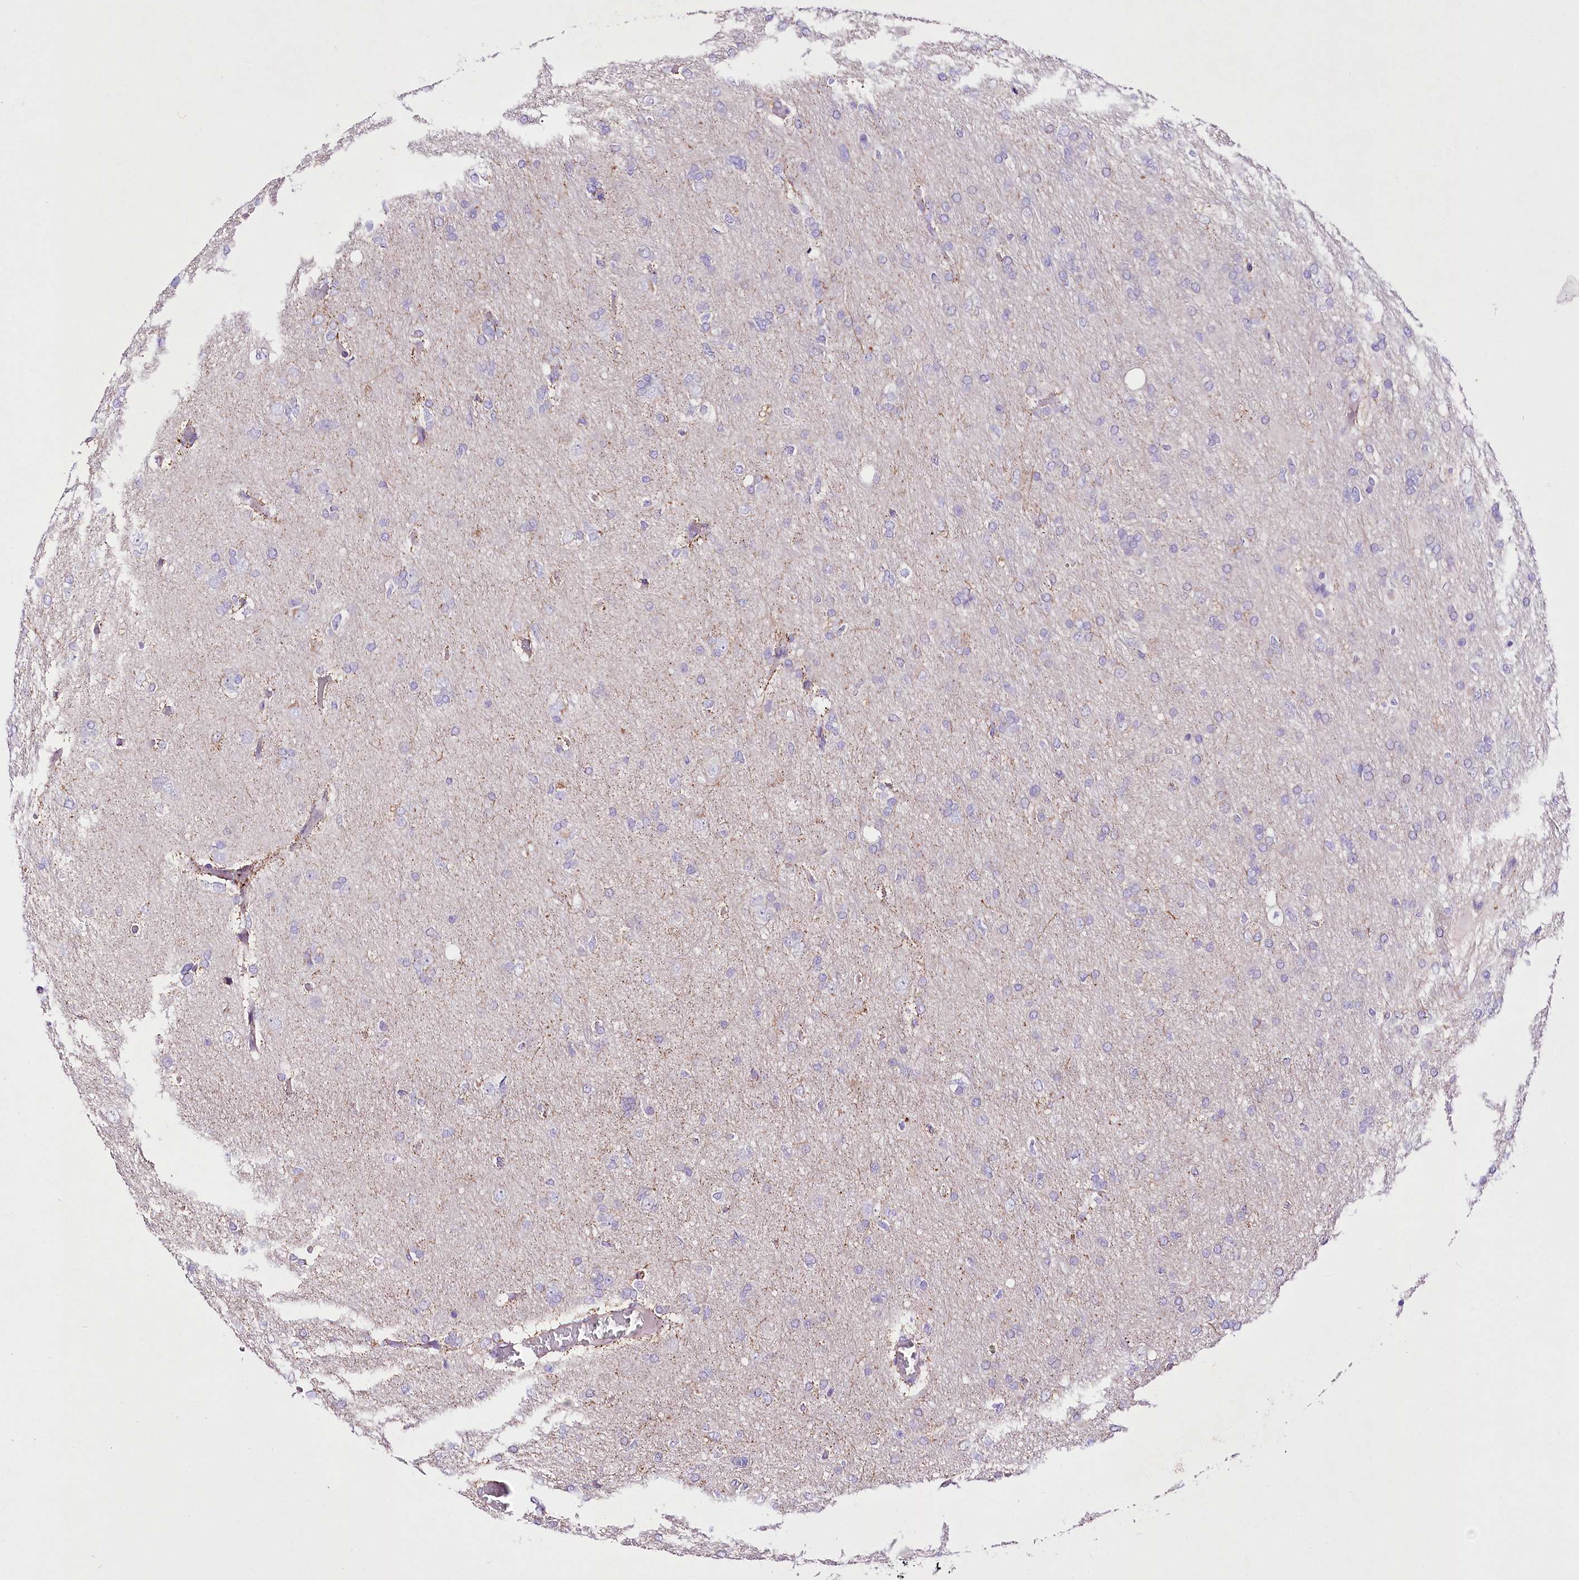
{"staining": {"intensity": "negative", "quantity": "none", "location": "none"}, "tissue": "glioma", "cell_type": "Tumor cells", "image_type": "cancer", "snomed": [{"axis": "morphology", "description": "Glioma, malignant, High grade"}, {"axis": "topography", "description": "Cerebral cortex"}], "caption": "An image of glioma stained for a protein reveals no brown staining in tumor cells.", "gene": "LRRC14B", "patient": {"sex": "female", "age": 36}}